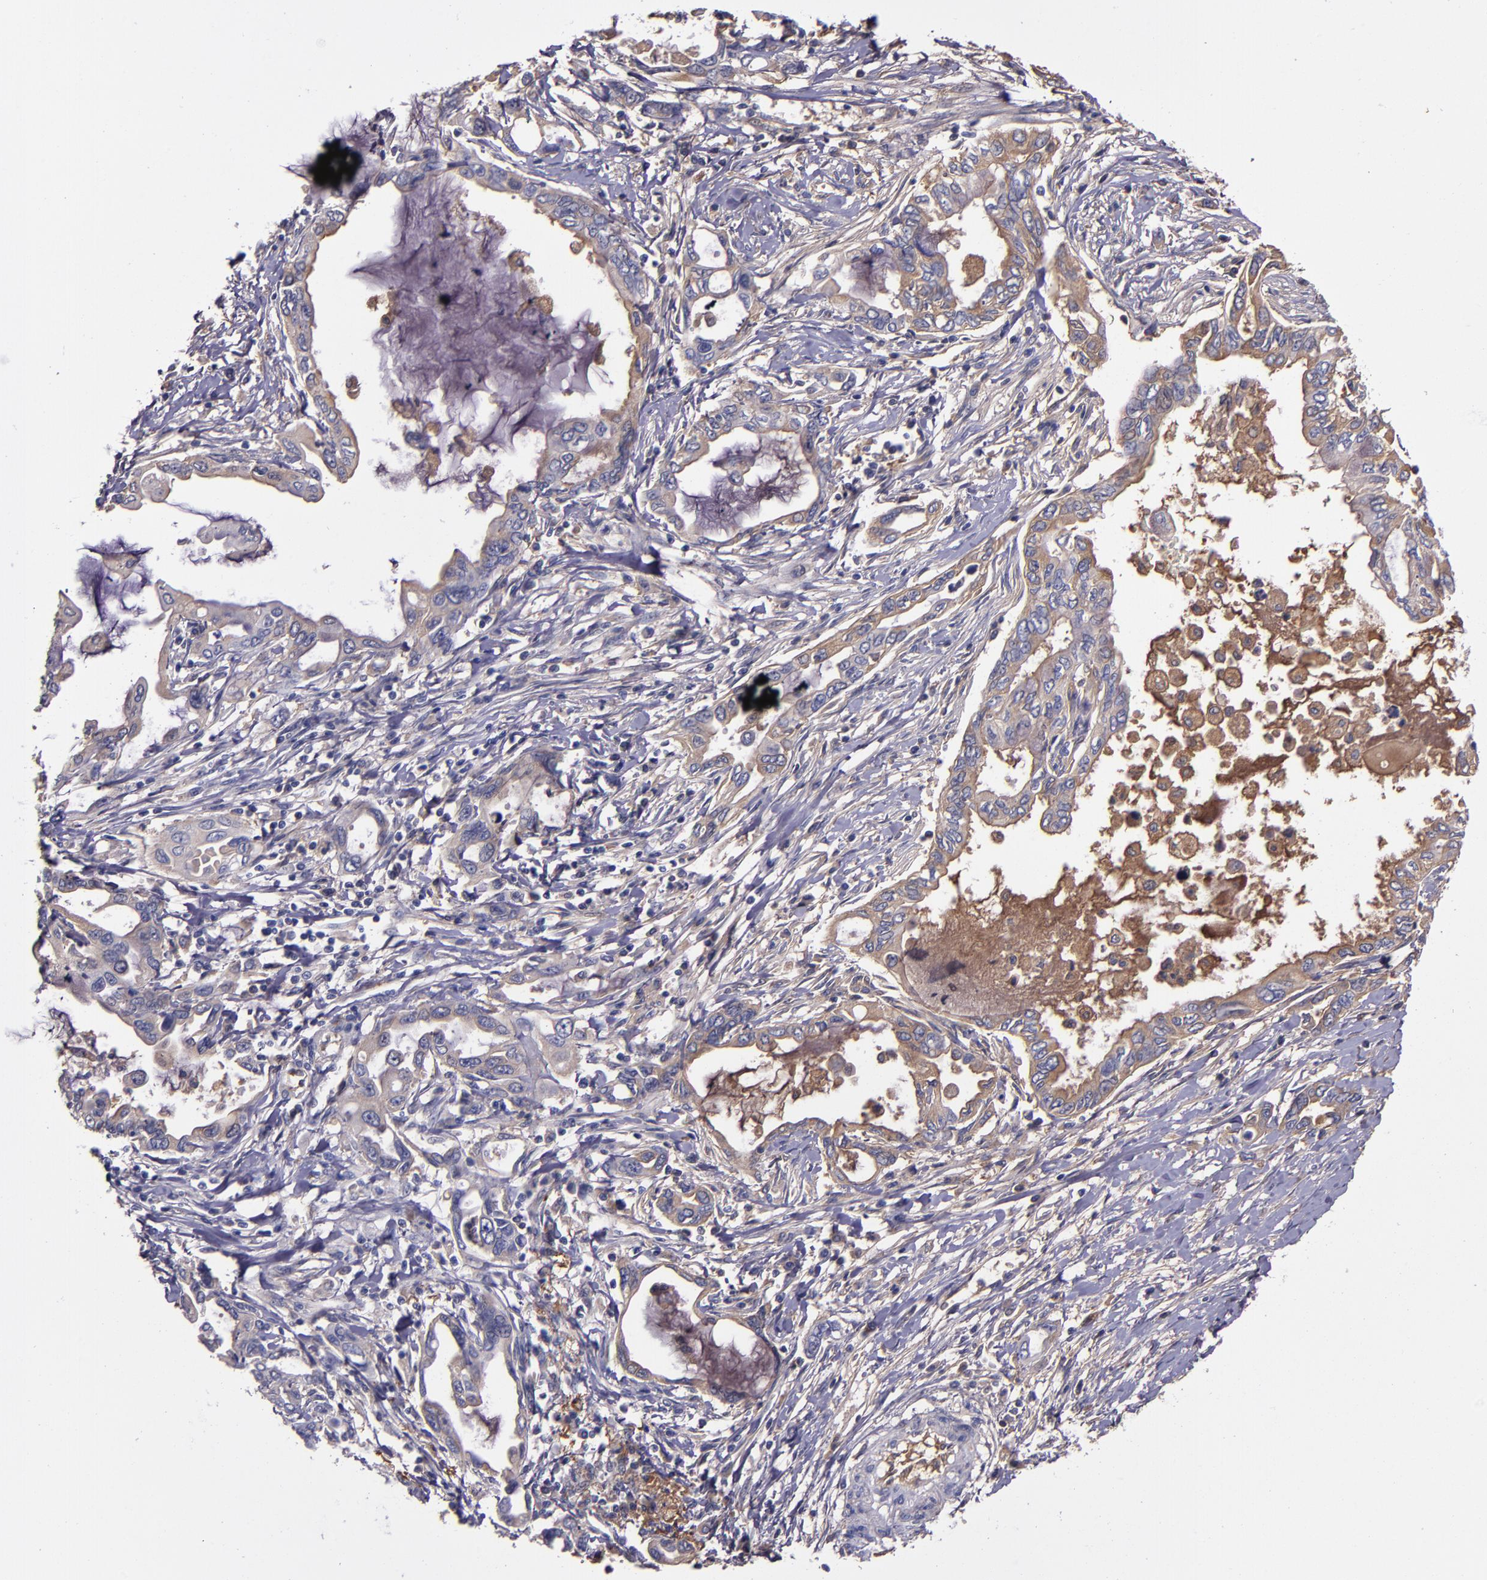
{"staining": {"intensity": "weak", "quantity": ">75%", "location": "cytoplasmic/membranous"}, "tissue": "pancreatic cancer", "cell_type": "Tumor cells", "image_type": "cancer", "snomed": [{"axis": "morphology", "description": "Adenocarcinoma, NOS"}, {"axis": "topography", "description": "Pancreas"}], "caption": "High-power microscopy captured an immunohistochemistry (IHC) image of pancreatic adenocarcinoma, revealing weak cytoplasmic/membranous positivity in about >75% of tumor cells.", "gene": "A2M", "patient": {"sex": "female", "age": 57}}